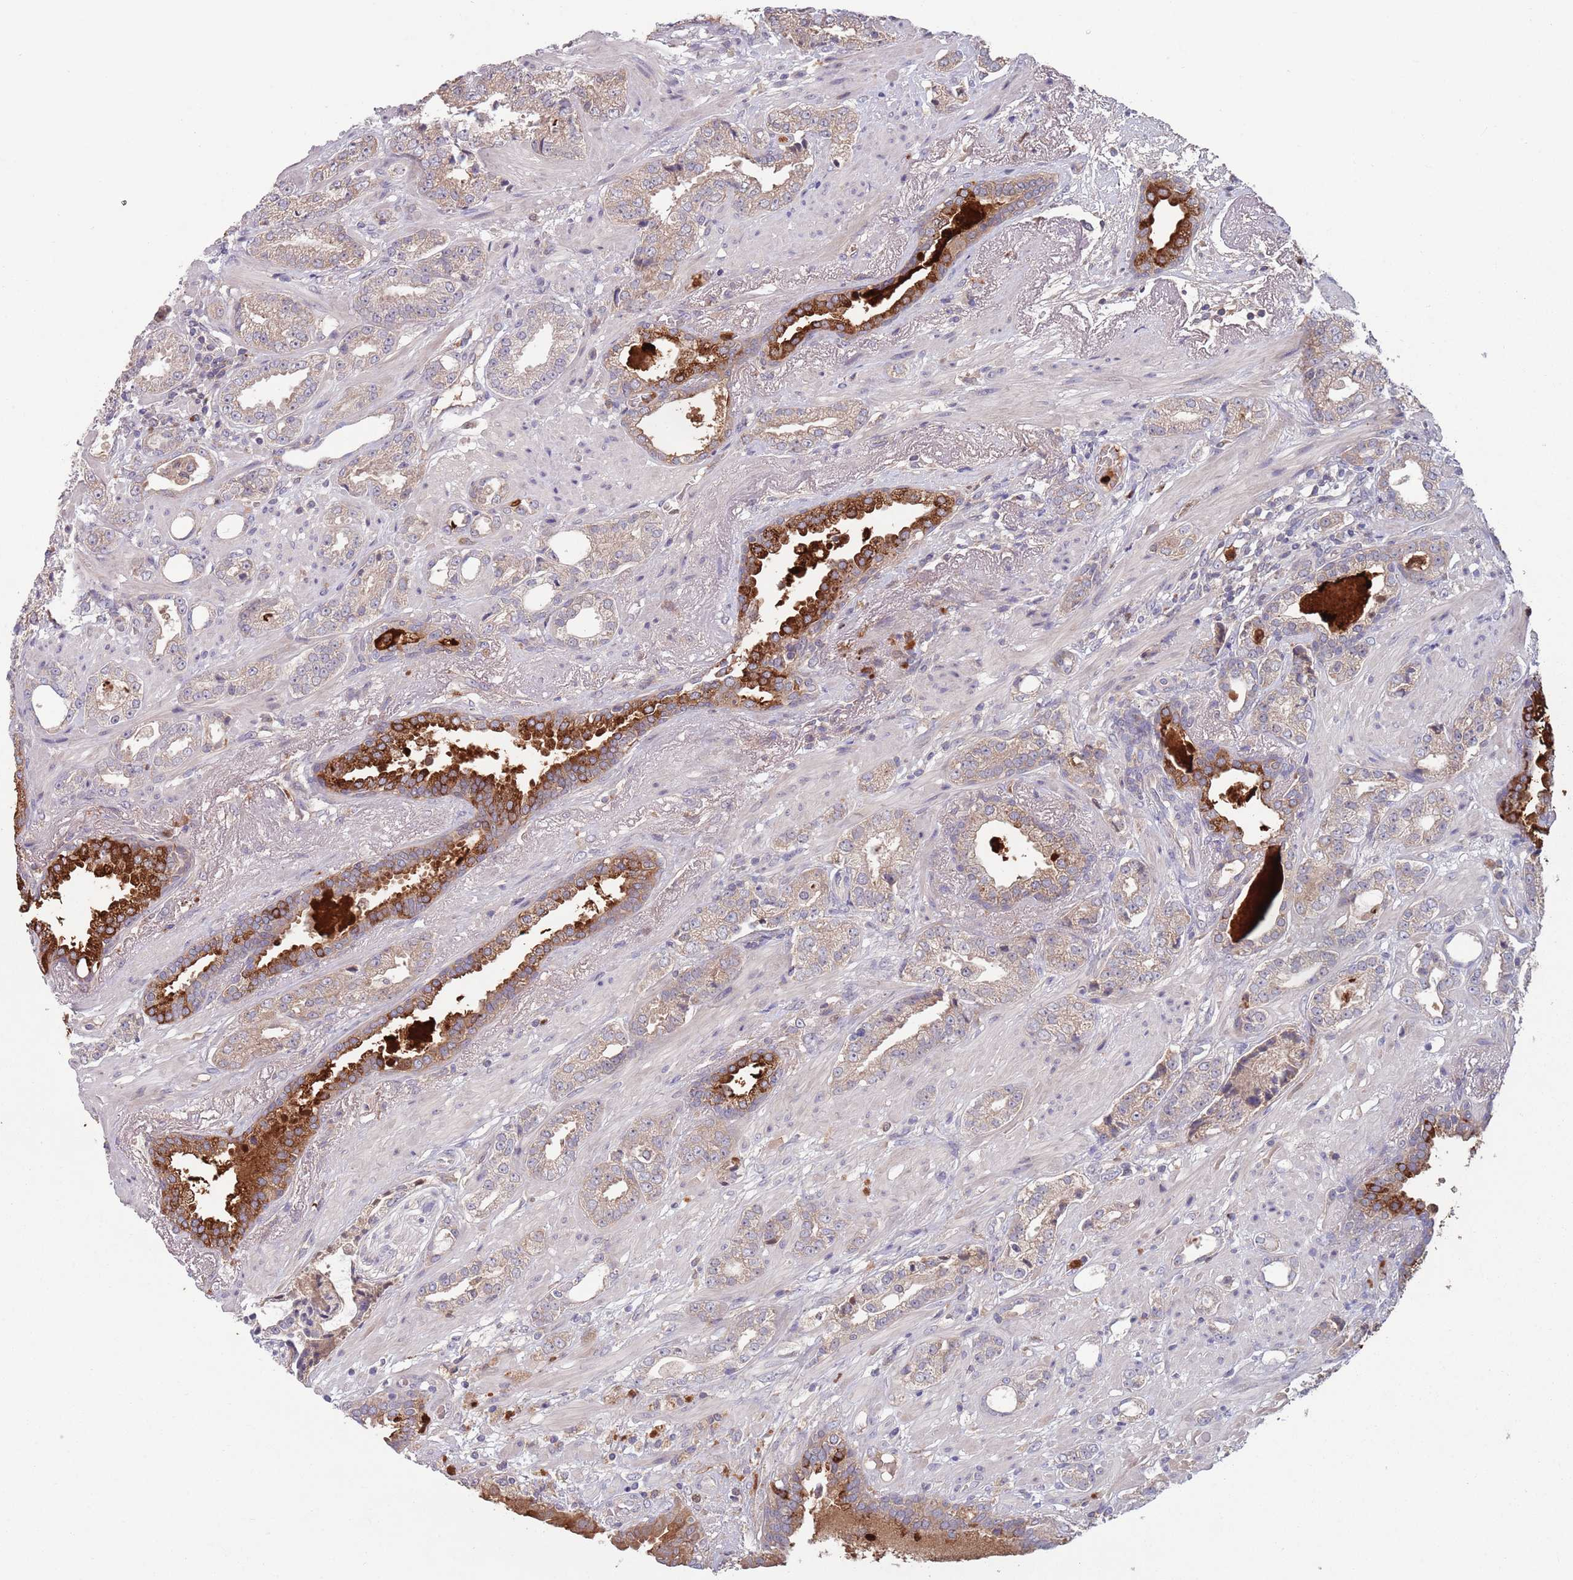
{"staining": {"intensity": "weak", "quantity": "<25%", "location": "cytoplasmic/membranous"}, "tissue": "prostate cancer", "cell_type": "Tumor cells", "image_type": "cancer", "snomed": [{"axis": "morphology", "description": "Adenocarcinoma, High grade"}, {"axis": "topography", "description": "Prostate"}], "caption": "An immunohistochemistry photomicrograph of prostate cancer (high-grade adenocarcinoma) is shown. There is no staining in tumor cells of prostate cancer (high-grade adenocarcinoma).", "gene": "TYW1", "patient": {"sex": "male", "age": 71}}